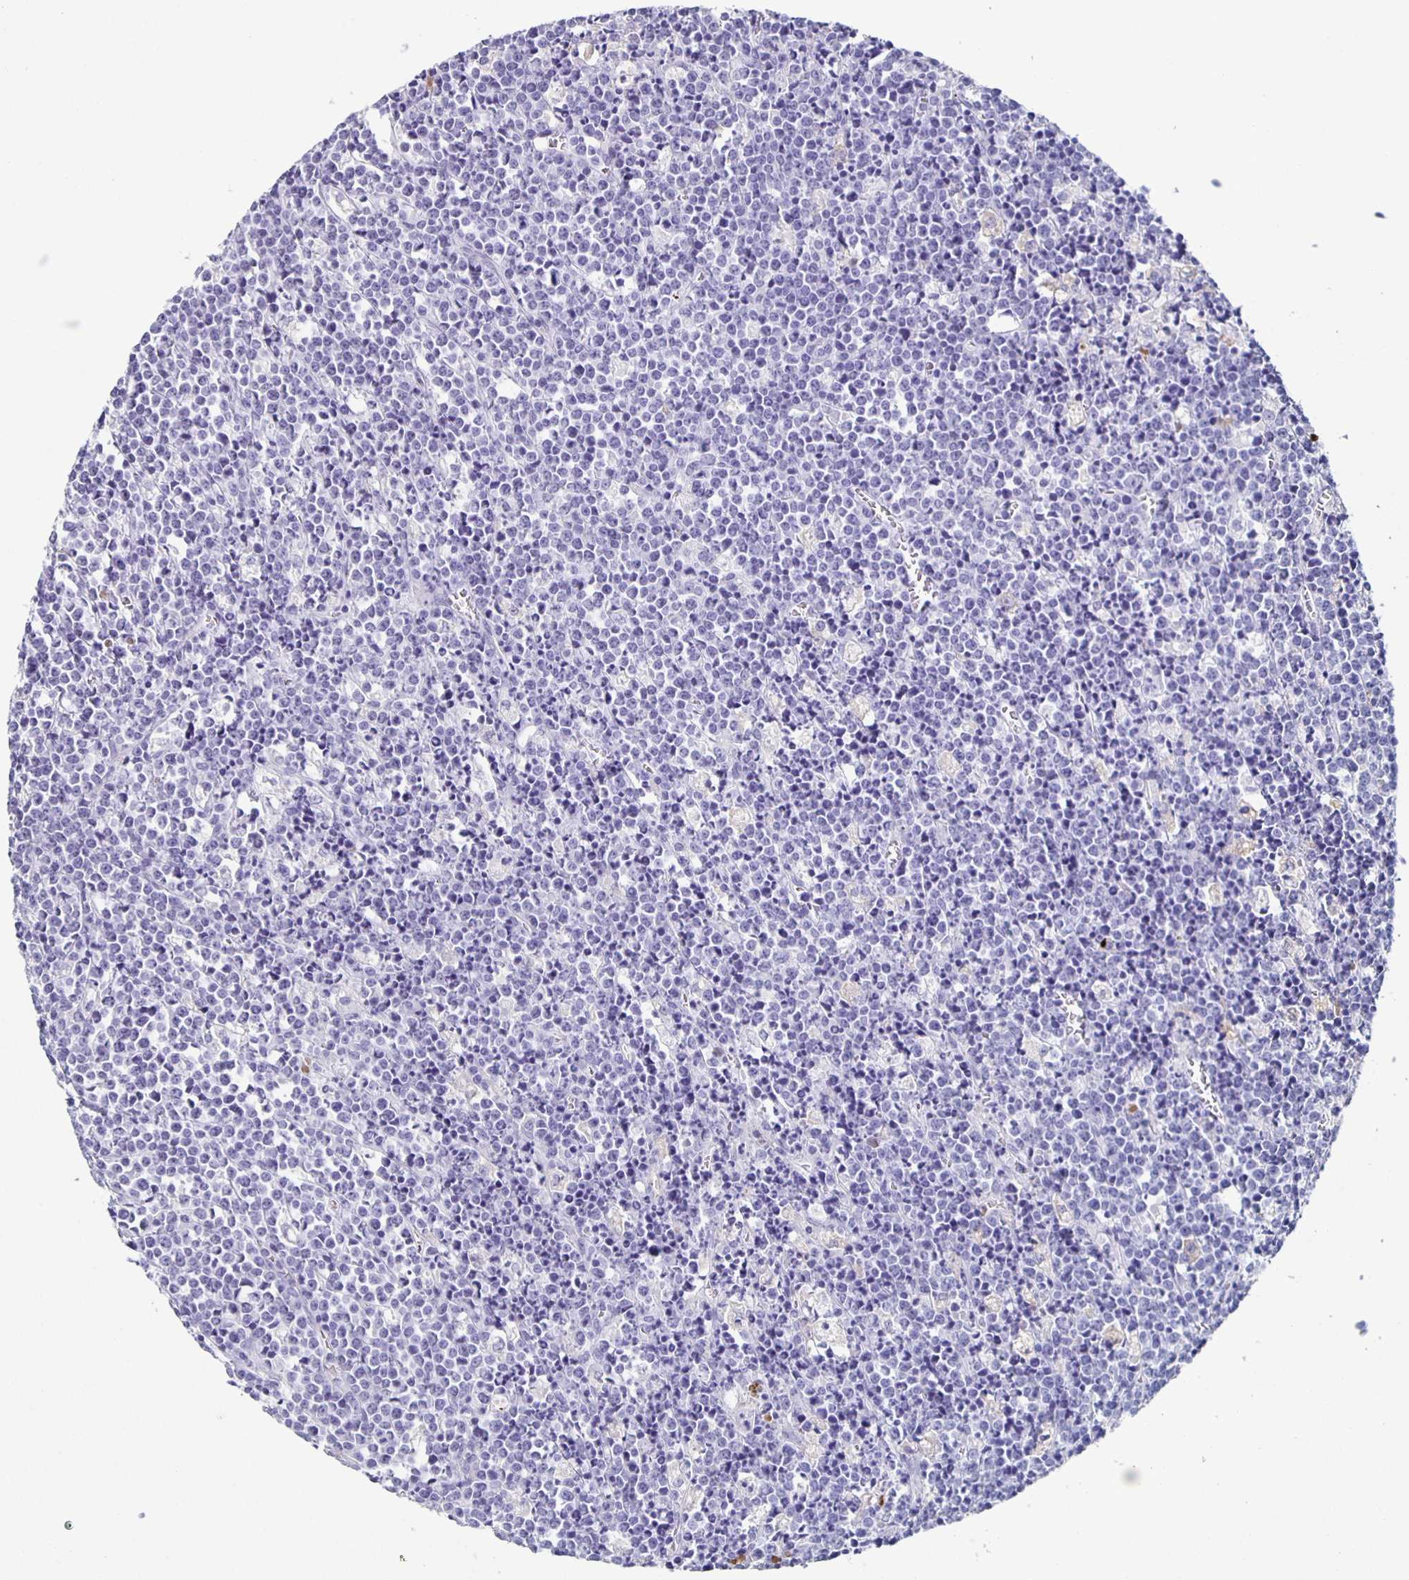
{"staining": {"intensity": "negative", "quantity": "none", "location": "none"}, "tissue": "lymphoma", "cell_type": "Tumor cells", "image_type": "cancer", "snomed": [{"axis": "morphology", "description": "Malignant lymphoma, non-Hodgkin's type, High grade"}, {"axis": "topography", "description": "Ovary"}], "caption": "There is no significant expression in tumor cells of lymphoma.", "gene": "FGA", "patient": {"sex": "female", "age": 56}}